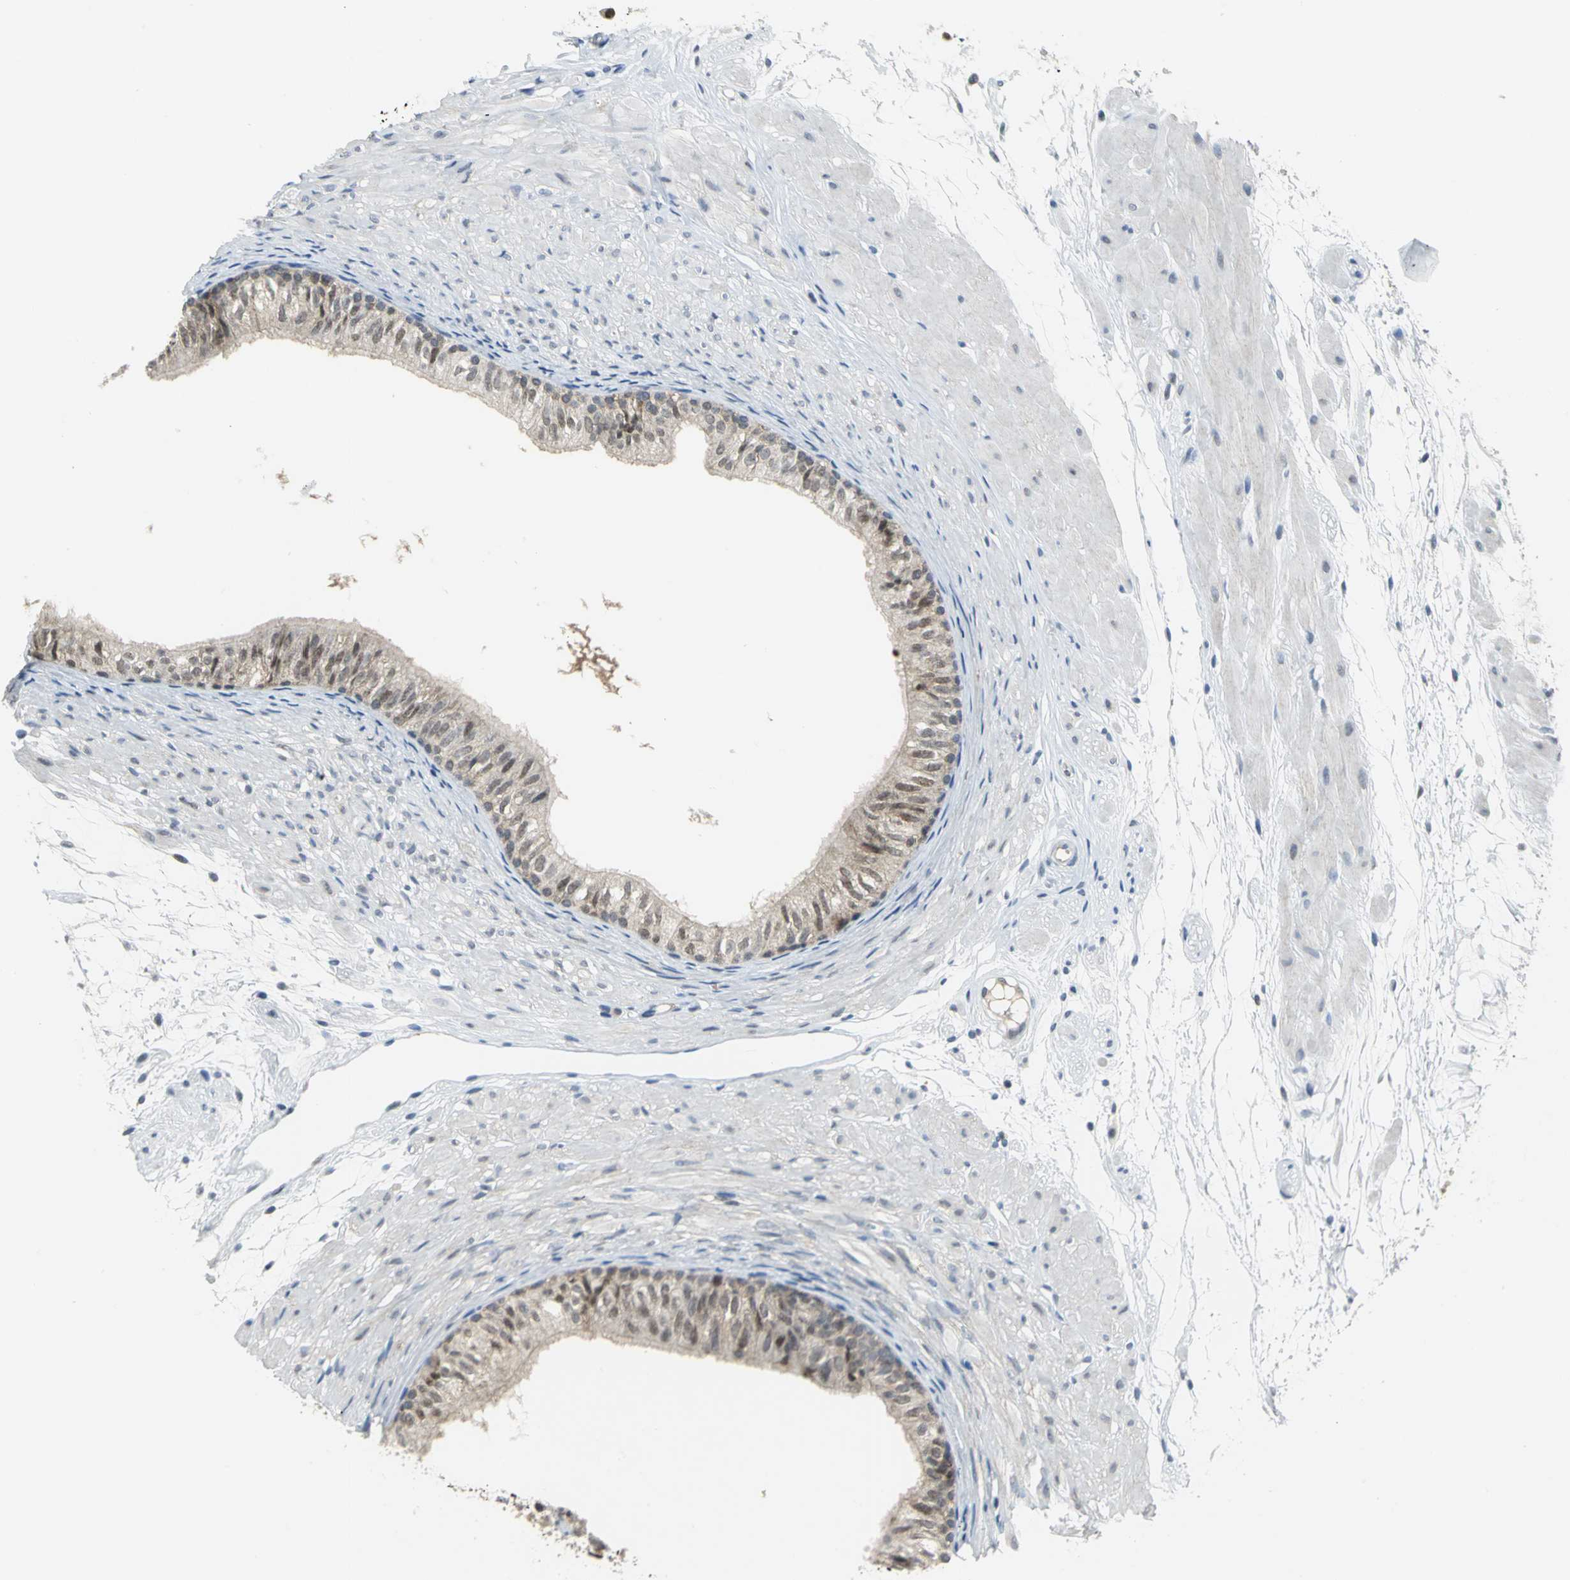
{"staining": {"intensity": "moderate", "quantity": "25%-75%", "location": "cytoplasmic/membranous"}, "tissue": "epididymis", "cell_type": "Glandular cells", "image_type": "normal", "snomed": [{"axis": "morphology", "description": "Normal tissue, NOS"}, {"axis": "morphology", "description": "Atrophy, NOS"}, {"axis": "topography", "description": "Testis"}, {"axis": "topography", "description": "Epididymis"}], "caption": "High-power microscopy captured an immunohistochemistry (IHC) image of benign epididymis, revealing moderate cytoplasmic/membranous staining in approximately 25%-75% of glandular cells.", "gene": "PSMA4", "patient": {"sex": "male", "age": 18}}